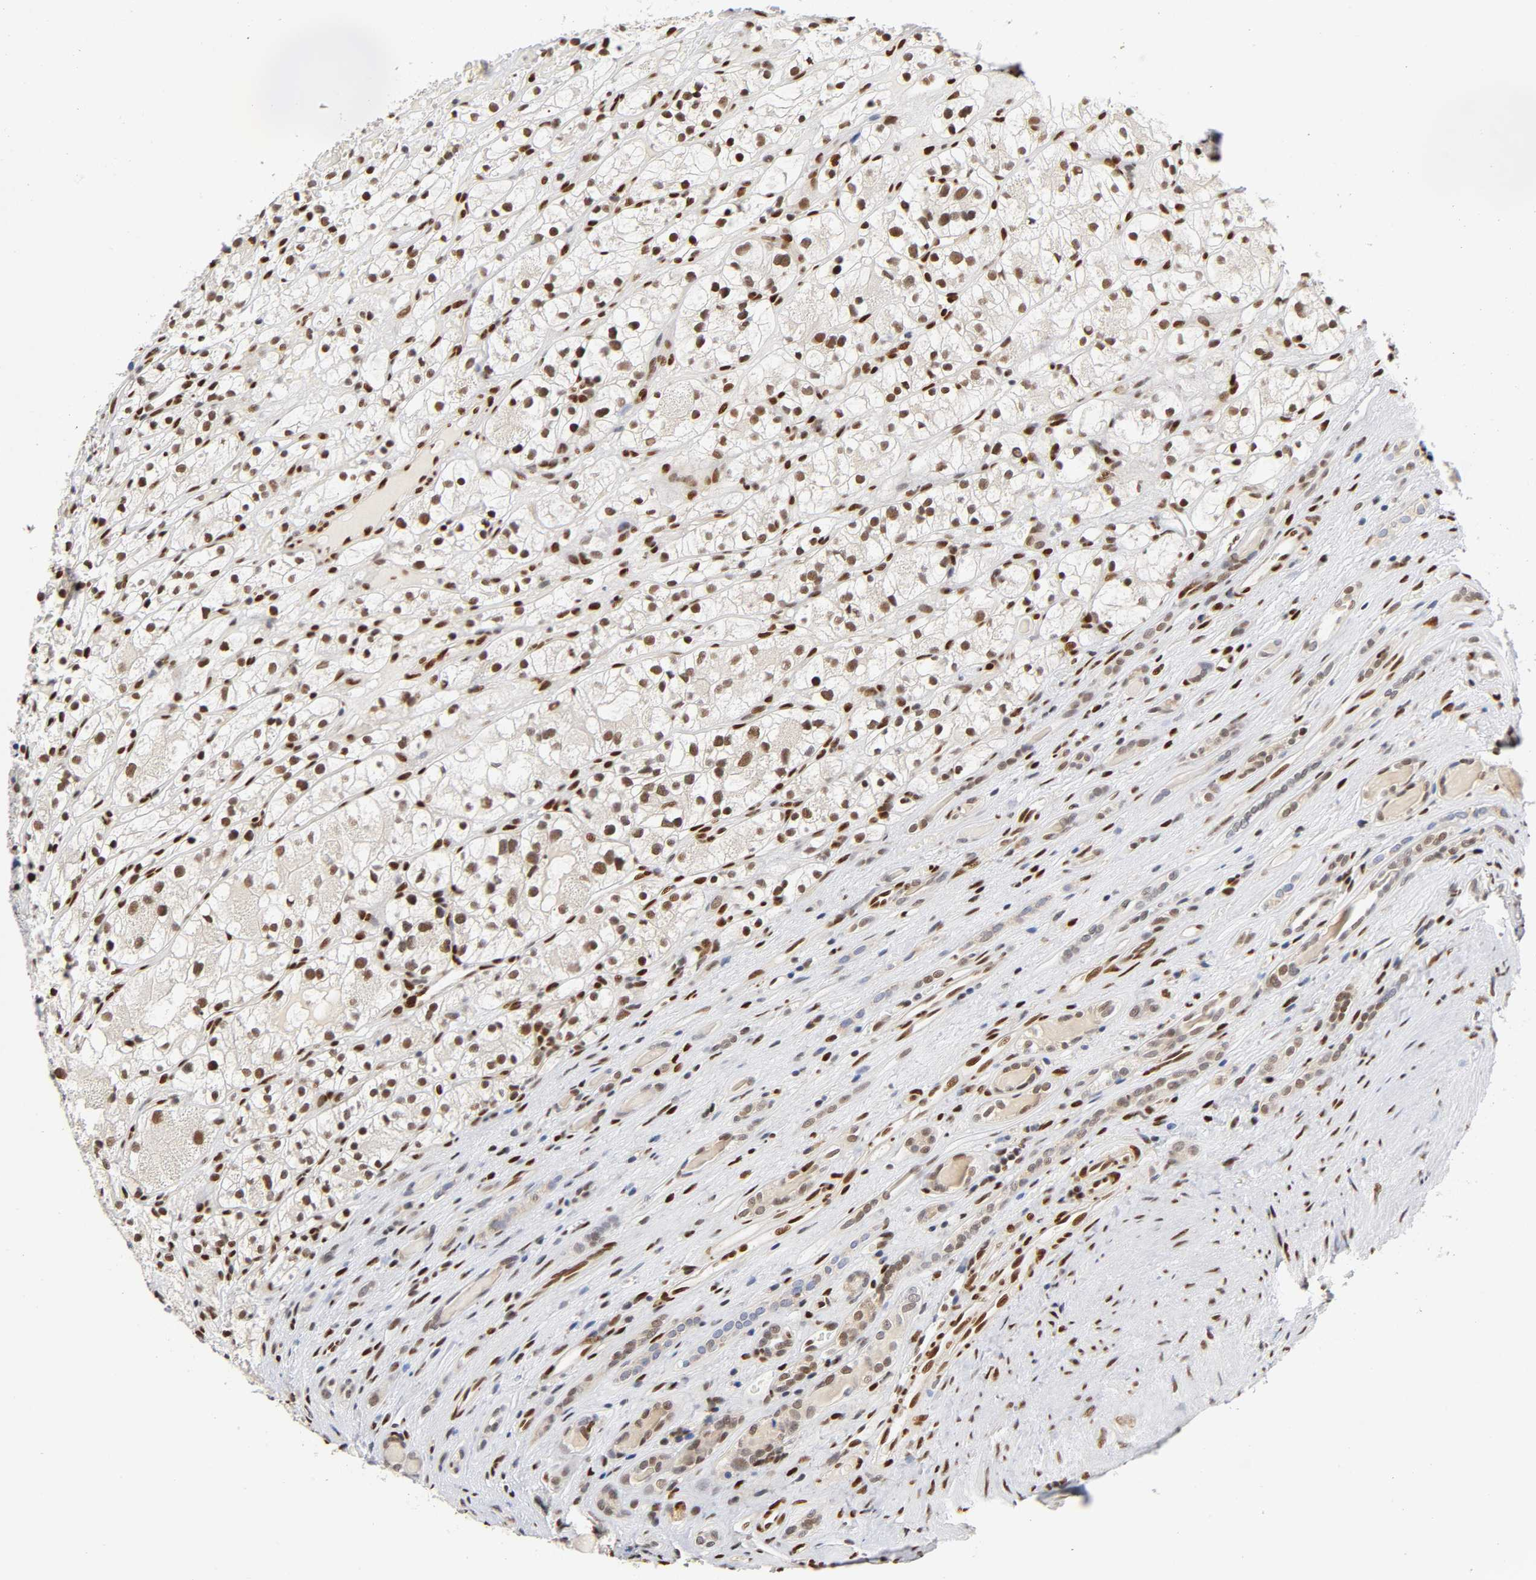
{"staining": {"intensity": "strong", "quantity": ">75%", "location": "nuclear"}, "tissue": "renal cancer", "cell_type": "Tumor cells", "image_type": "cancer", "snomed": [{"axis": "morphology", "description": "Adenocarcinoma, NOS"}, {"axis": "topography", "description": "Kidney"}], "caption": "Protein staining of renal cancer tissue exhibits strong nuclear positivity in approximately >75% of tumor cells.", "gene": "NR3C1", "patient": {"sex": "female", "age": 60}}